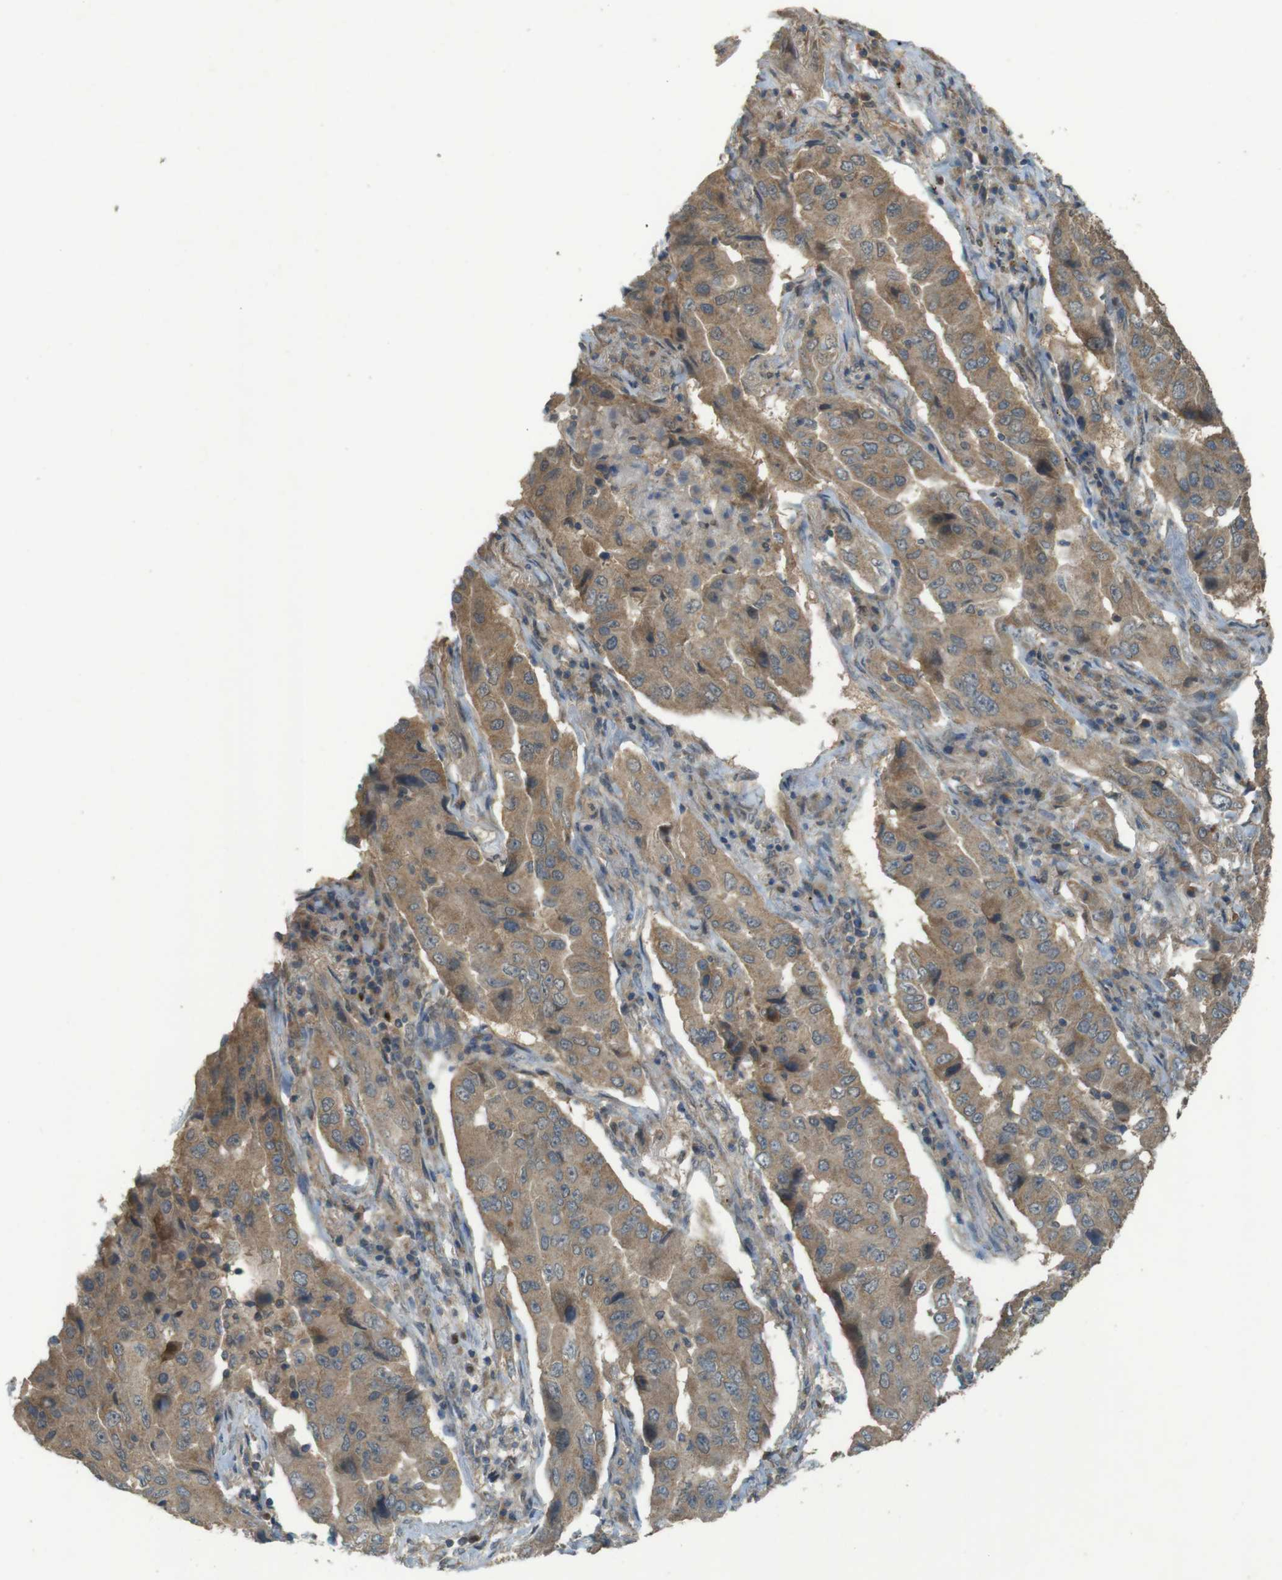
{"staining": {"intensity": "moderate", "quantity": ">75%", "location": "cytoplasmic/membranous"}, "tissue": "lung cancer", "cell_type": "Tumor cells", "image_type": "cancer", "snomed": [{"axis": "morphology", "description": "Adenocarcinoma, NOS"}, {"axis": "topography", "description": "Lung"}], "caption": "Adenocarcinoma (lung) was stained to show a protein in brown. There is medium levels of moderate cytoplasmic/membranous expression in about >75% of tumor cells.", "gene": "ZDHHC20", "patient": {"sex": "female", "age": 65}}